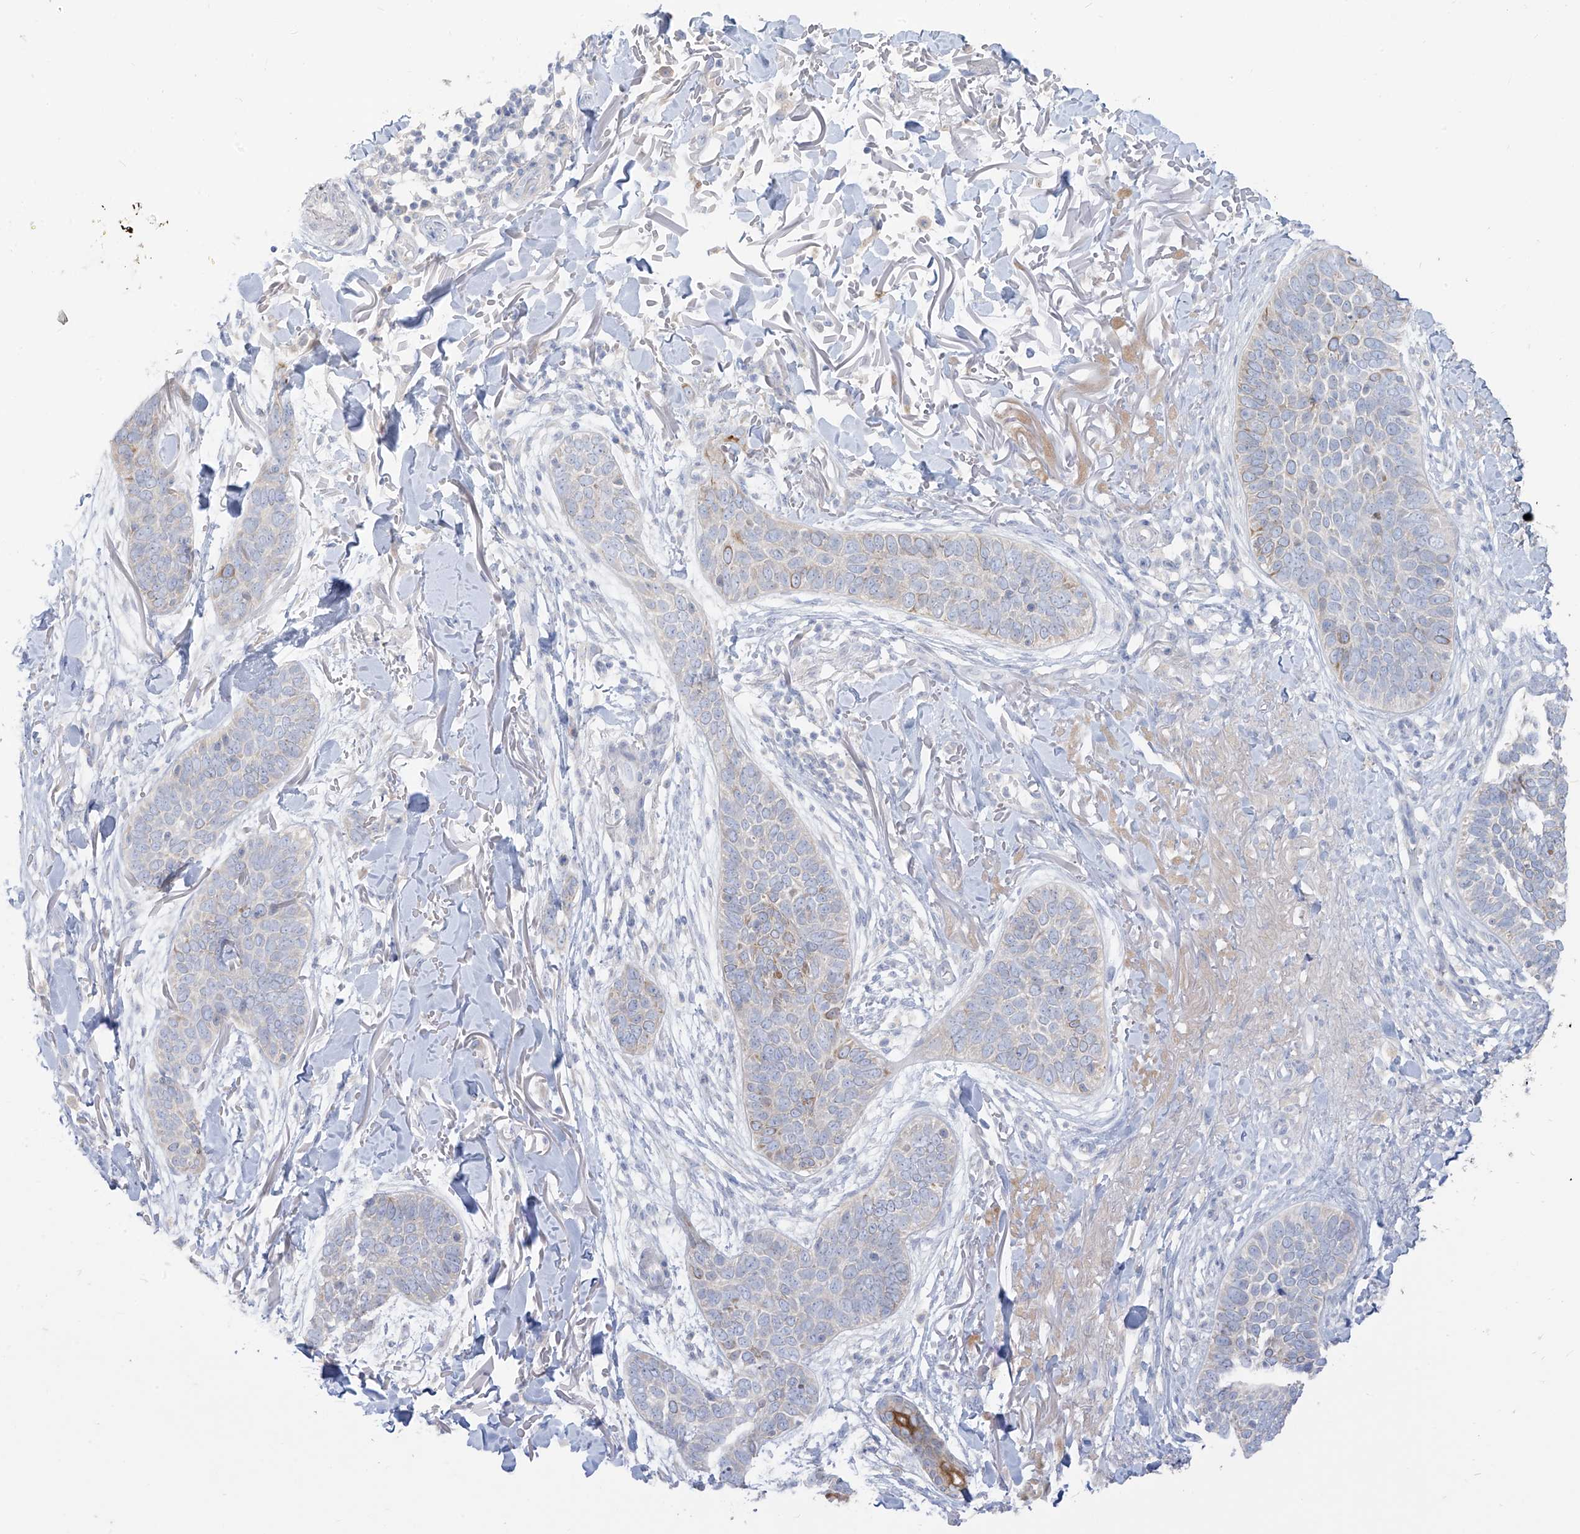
{"staining": {"intensity": "negative", "quantity": "none", "location": "none"}, "tissue": "skin cancer", "cell_type": "Tumor cells", "image_type": "cancer", "snomed": [{"axis": "morphology", "description": "Basal cell carcinoma"}, {"axis": "topography", "description": "Skin"}], "caption": "There is no significant expression in tumor cells of skin cancer (basal cell carcinoma).", "gene": "ARHGEF40", "patient": {"sex": "male", "age": 85}}